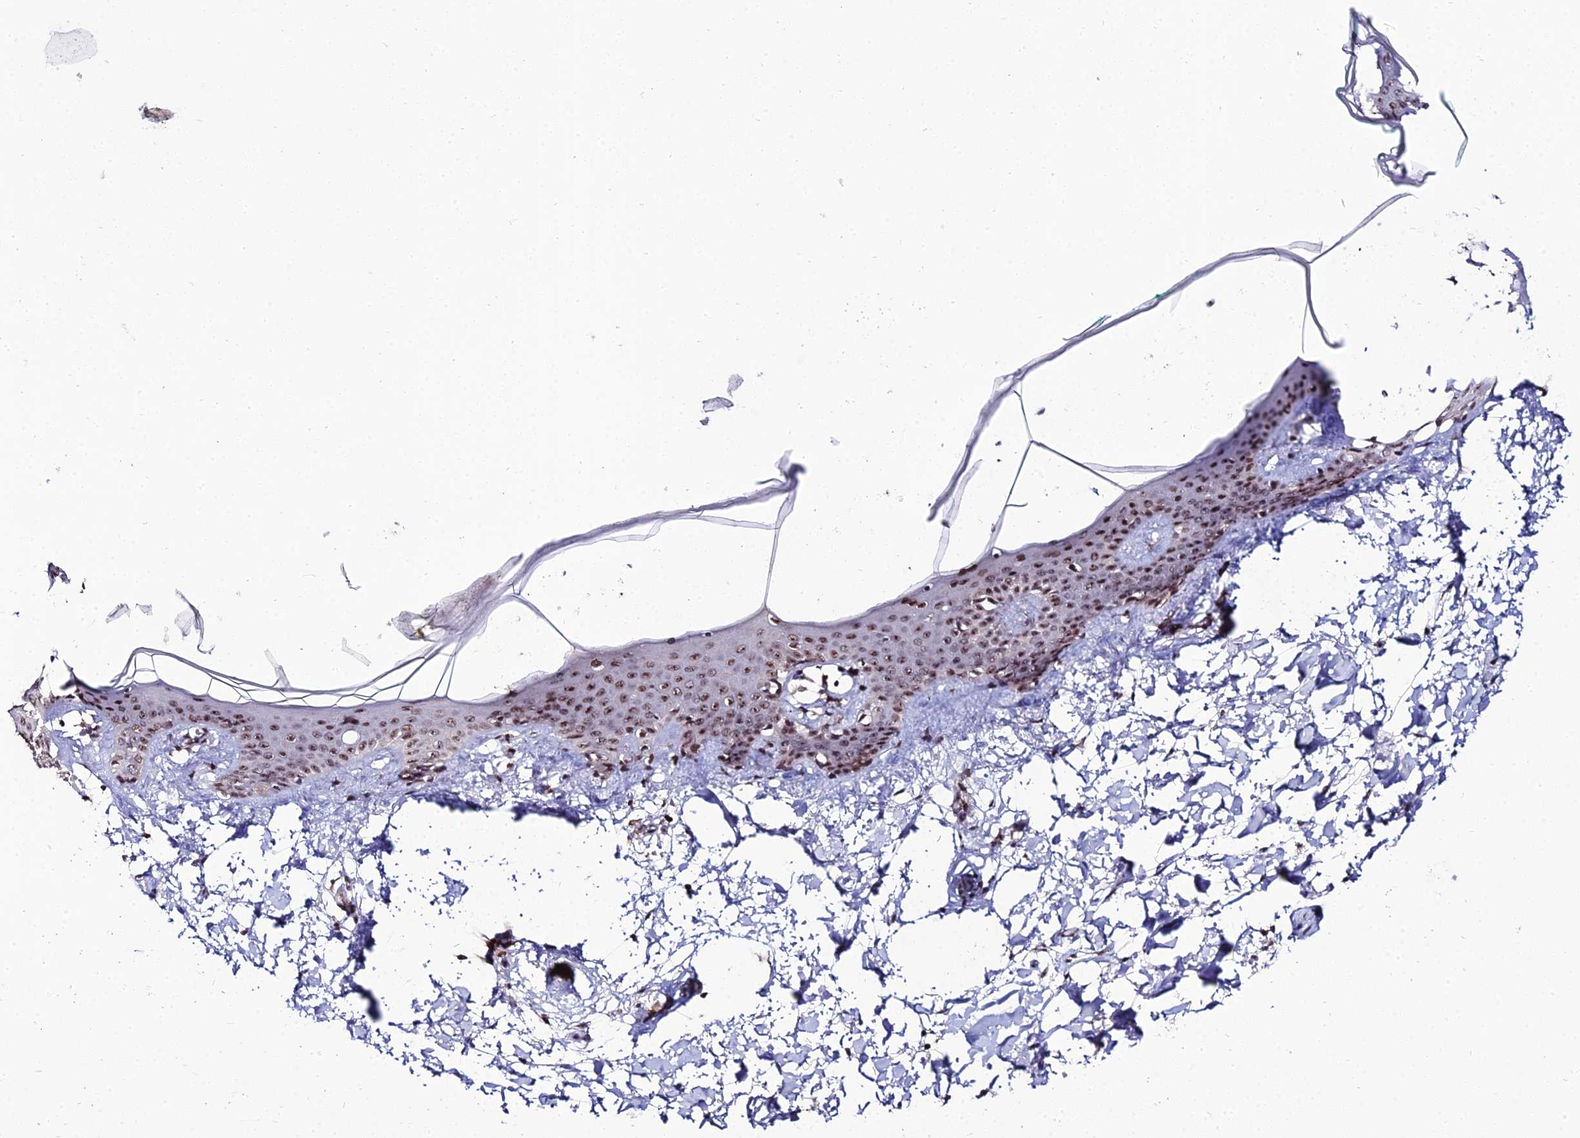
{"staining": {"intensity": "moderate", "quantity": ">75%", "location": "nuclear"}, "tissue": "skin", "cell_type": "Fibroblasts", "image_type": "normal", "snomed": [{"axis": "morphology", "description": "Normal tissue, NOS"}, {"axis": "topography", "description": "Skin"}], "caption": "Immunohistochemistry (IHC) staining of benign skin, which demonstrates medium levels of moderate nuclear staining in approximately >75% of fibroblasts indicating moderate nuclear protein staining. The staining was performed using DAB (3,3'-diaminobenzidine) (brown) for protein detection and nuclei were counterstained in hematoxylin (blue).", "gene": "EXOSC3", "patient": {"sex": "female", "age": 34}}